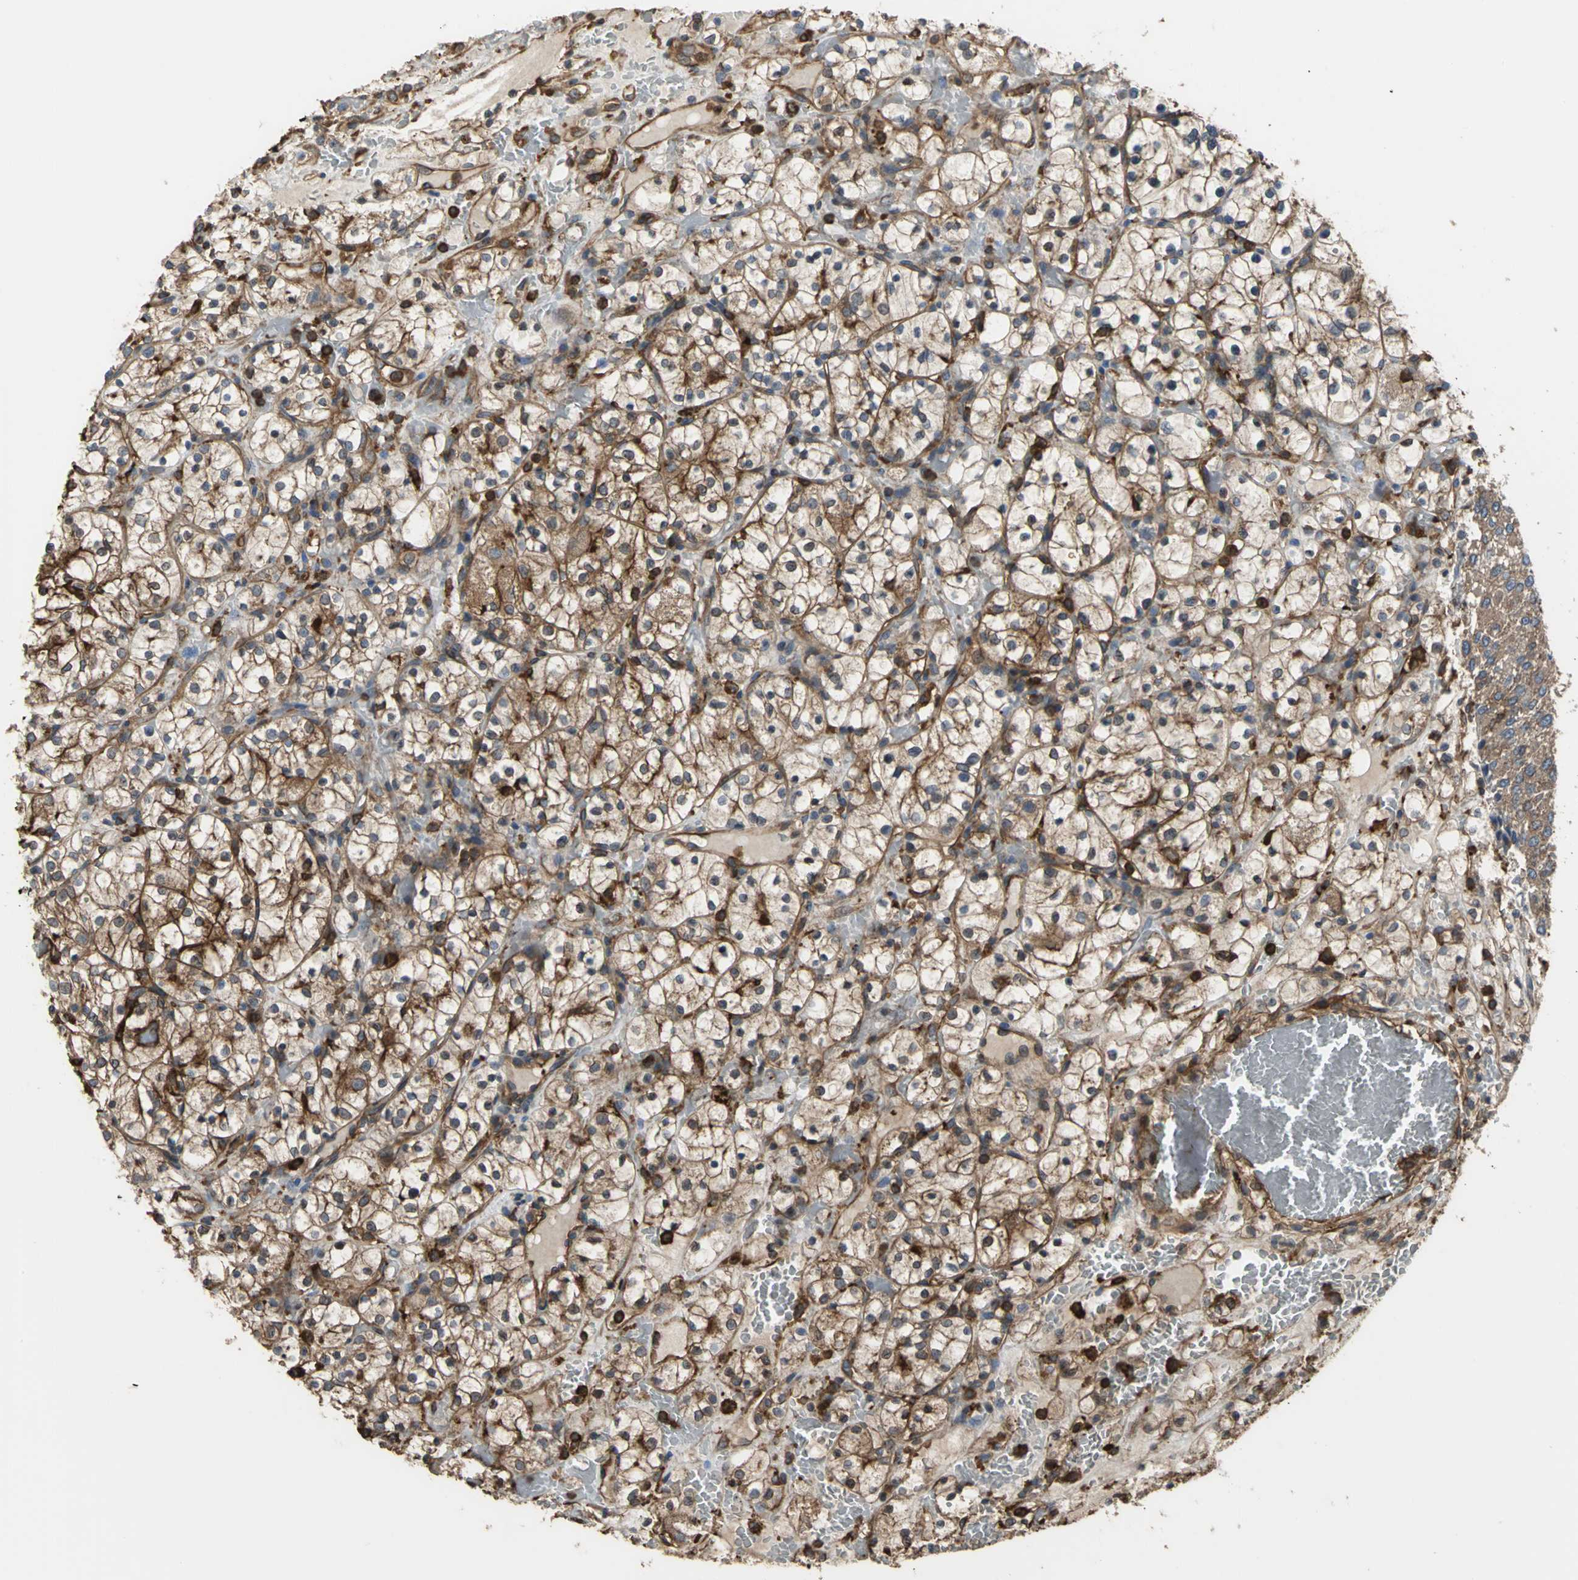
{"staining": {"intensity": "moderate", "quantity": ">75%", "location": "cytoplasmic/membranous"}, "tissue": "renal cancer", "cell_type": "Tumor cells", "image_type": "cancer", "snomed": [{"axis": "morphology", "description": "Adenocarcinoma, NOS"}, {"axis": "topography", "description": "Kidney"}], "caption": "The image reveals staining of renal adenocarcinoma, revealing moderate cytoplasmic/membranous protein staining (brown color) within tumor cells.", "gene": "TLN1", "patient": {"sex": "female", "age": 60}}